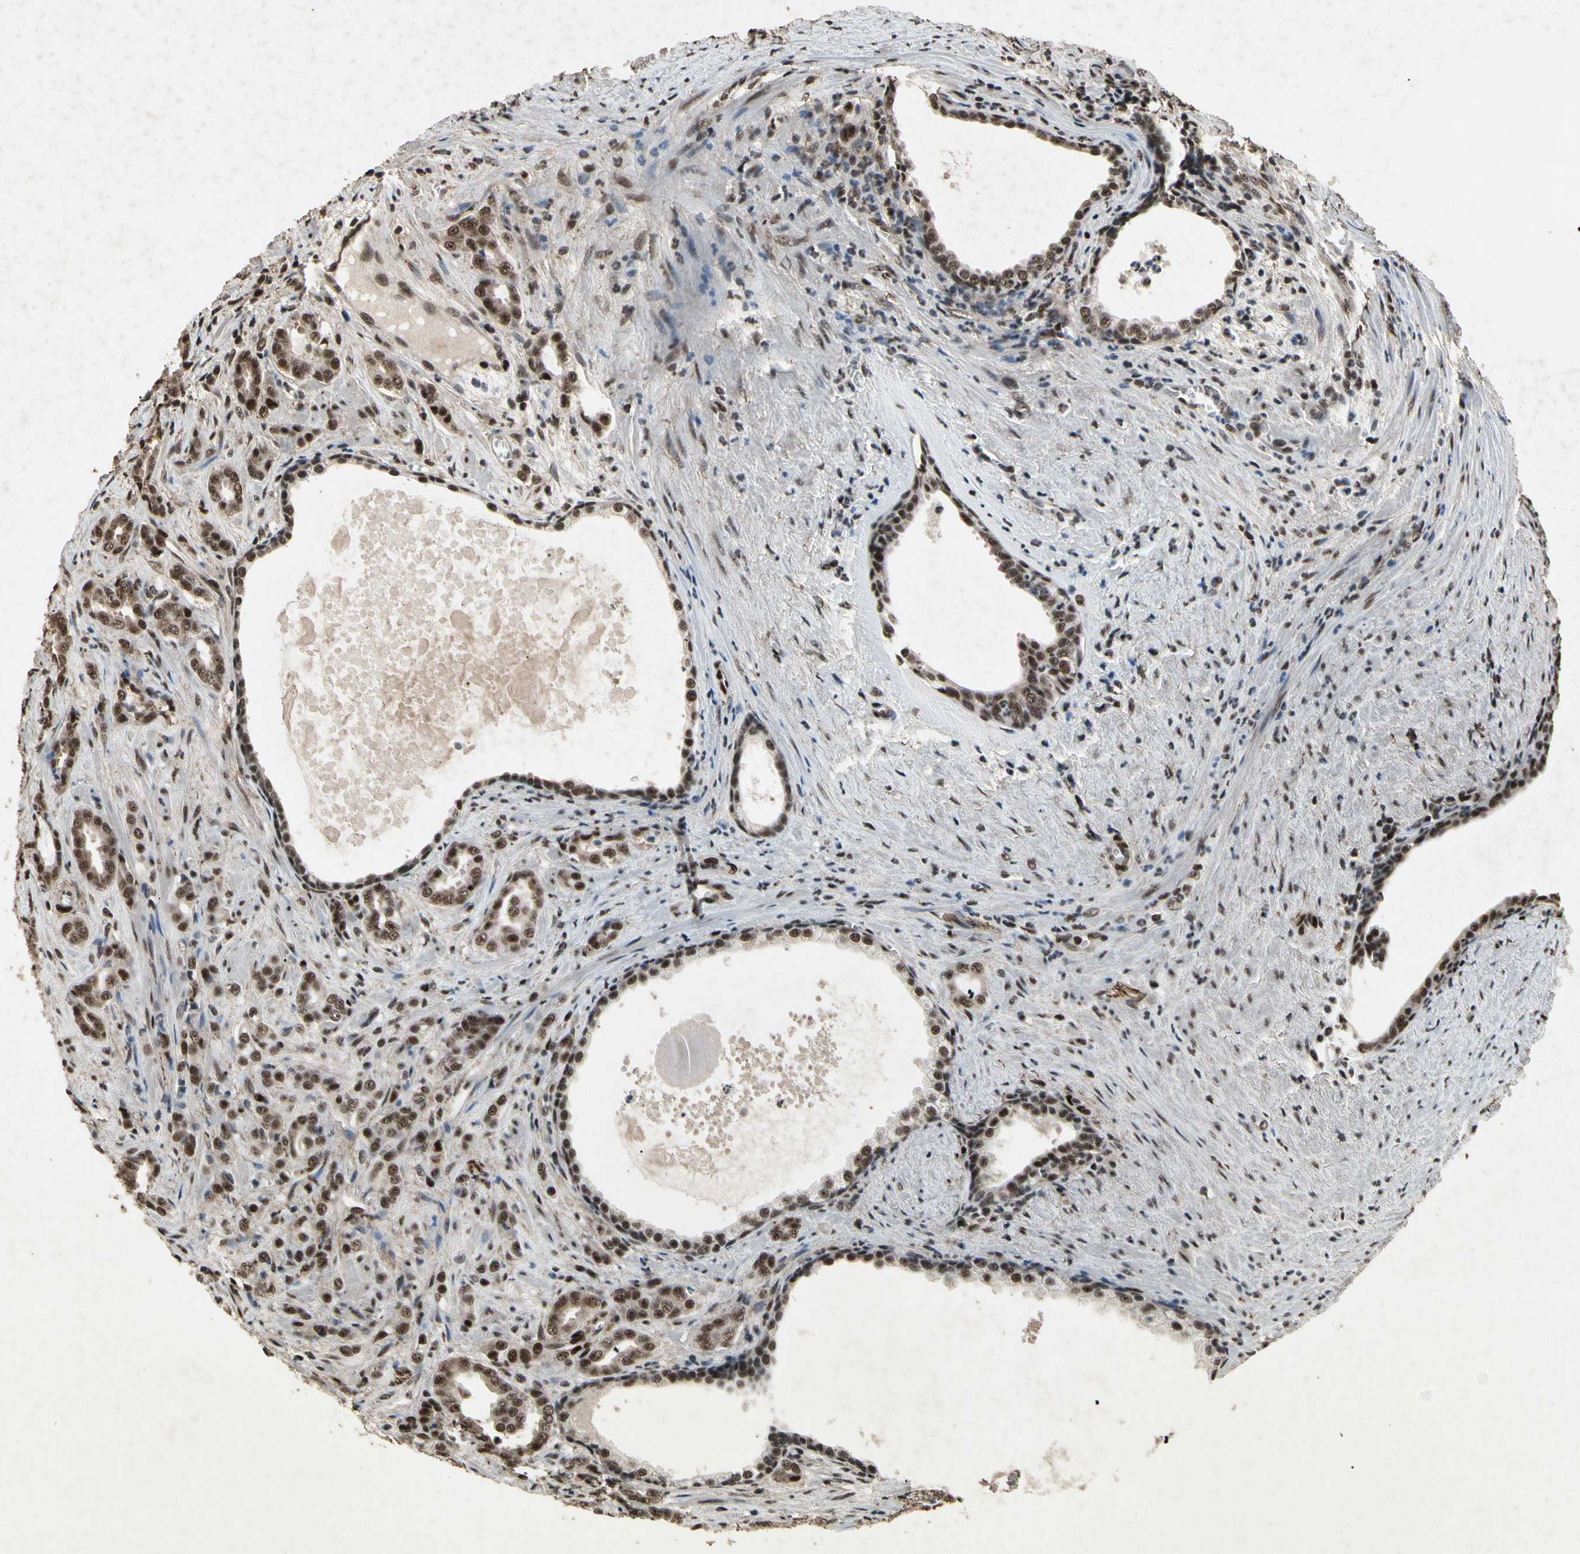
{"staining": {"intensity": "strong", "quantity": ">75%", "location": "nuclear"}, "tissue": "prostate cancer", "cell_type": "Tumor cells", "image_type": "cancer", "snomed": [{"axis": "morphology", "description": "Adenocarcinoma, High grade"}, {"axis": "topography", "description": "Prostate"}], "caption": "Strong nuclear expression for a protein is seen in approximately >75% of tumor cells of prostate cancer (adenocarcinoma (high-grade)) using immunohistochemistry (IHC).", "gene": "TBX2", "patient": {"sex": "male", "age": 64}}